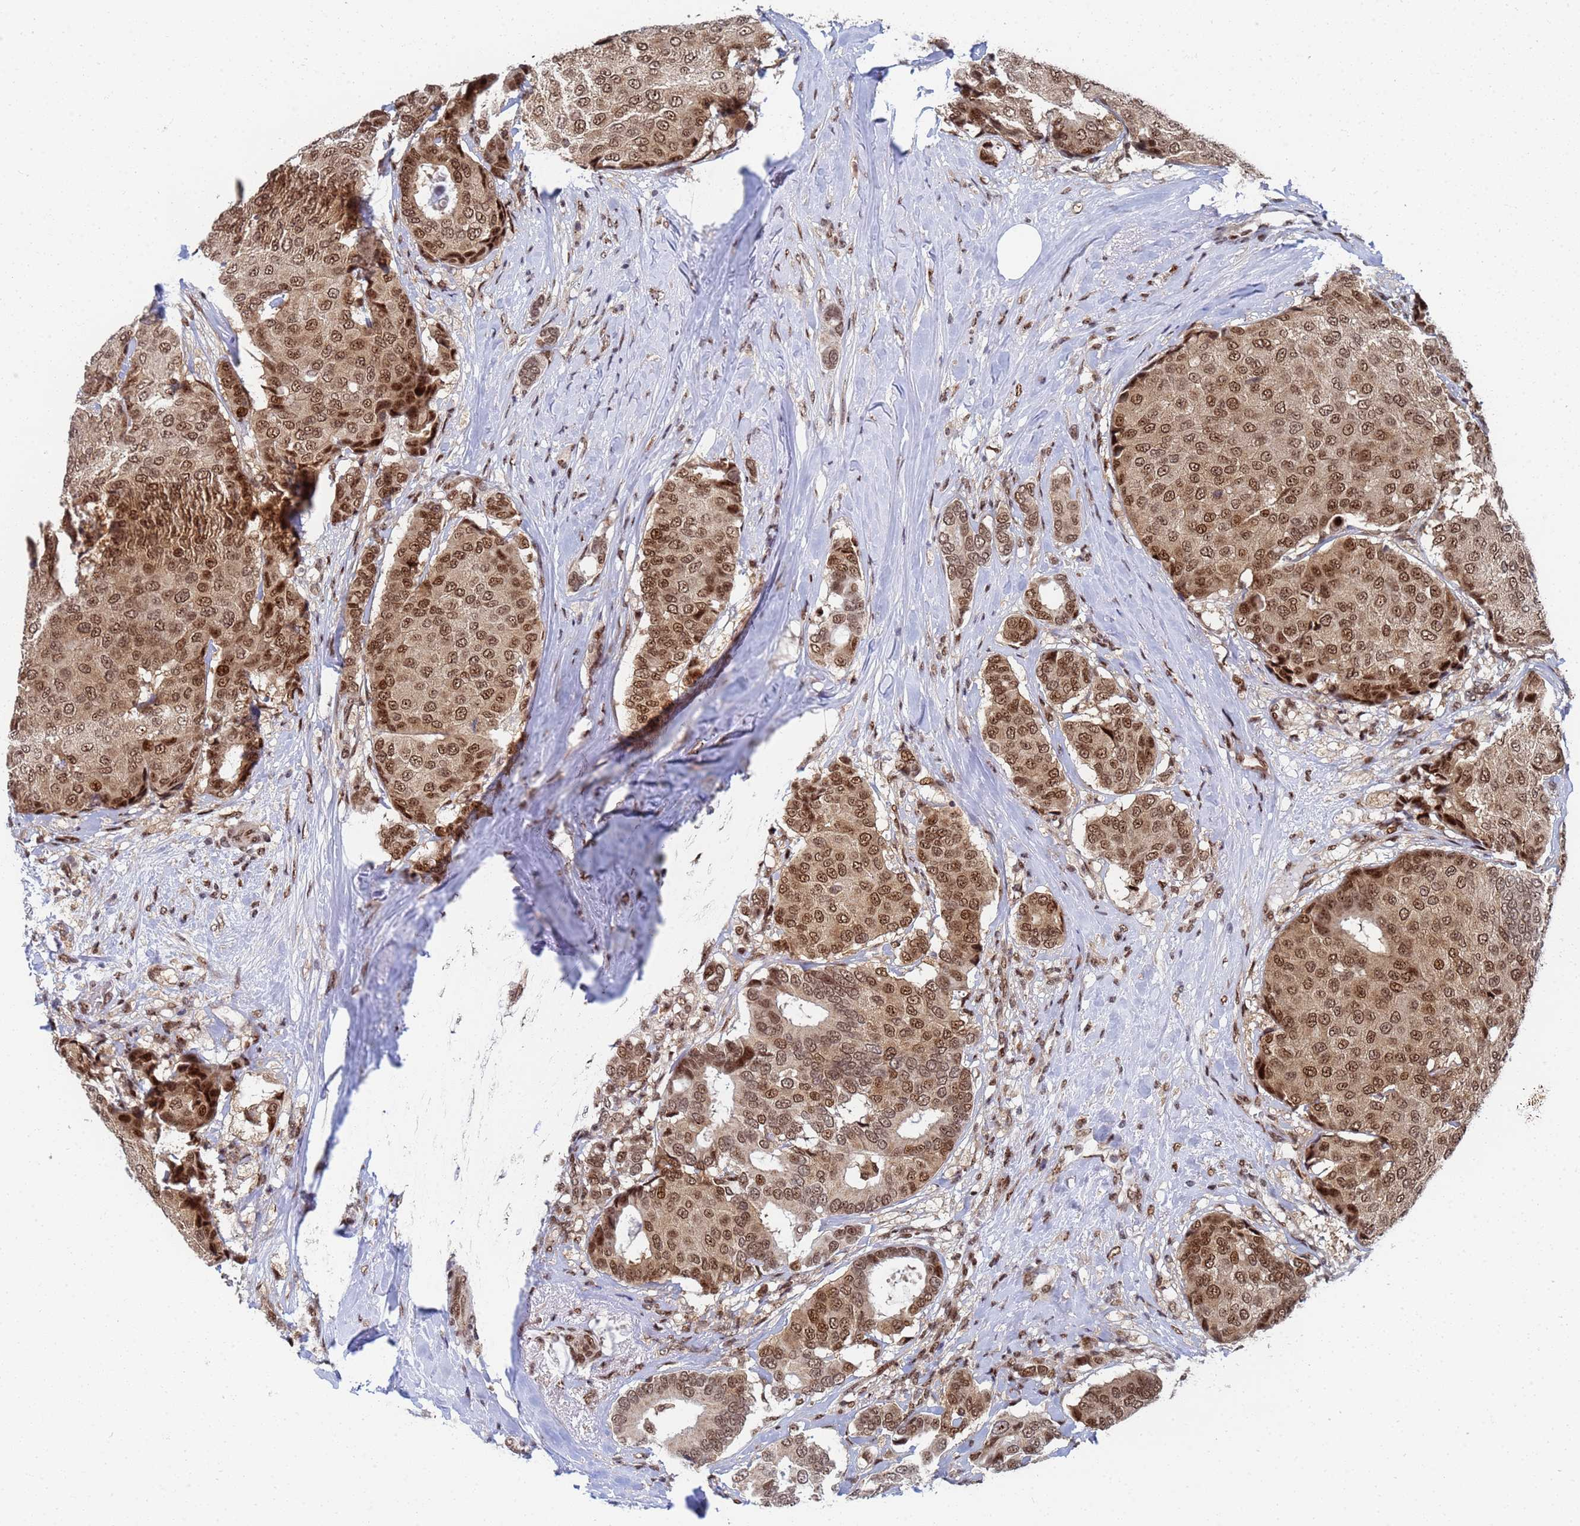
{"staining": {"intensity": "moderate", "quantity": ">75%", "location": "nuclear"}, "tissue": "breast cancer", "cell_type": "Tumor cells", "image_type": "cancer", "snomed": [{"axis": "morphology", "description": "Duct carcinoma"}, {"axis": "topography", "description": "Breast"}], "caption": "Human breast cancer stained with a brown dye shows moderate nuclear positive staining in approximately >75% of tumor cells.", "gene": "AP5Z1", "patient": {"sex": "female", "age": 75}}